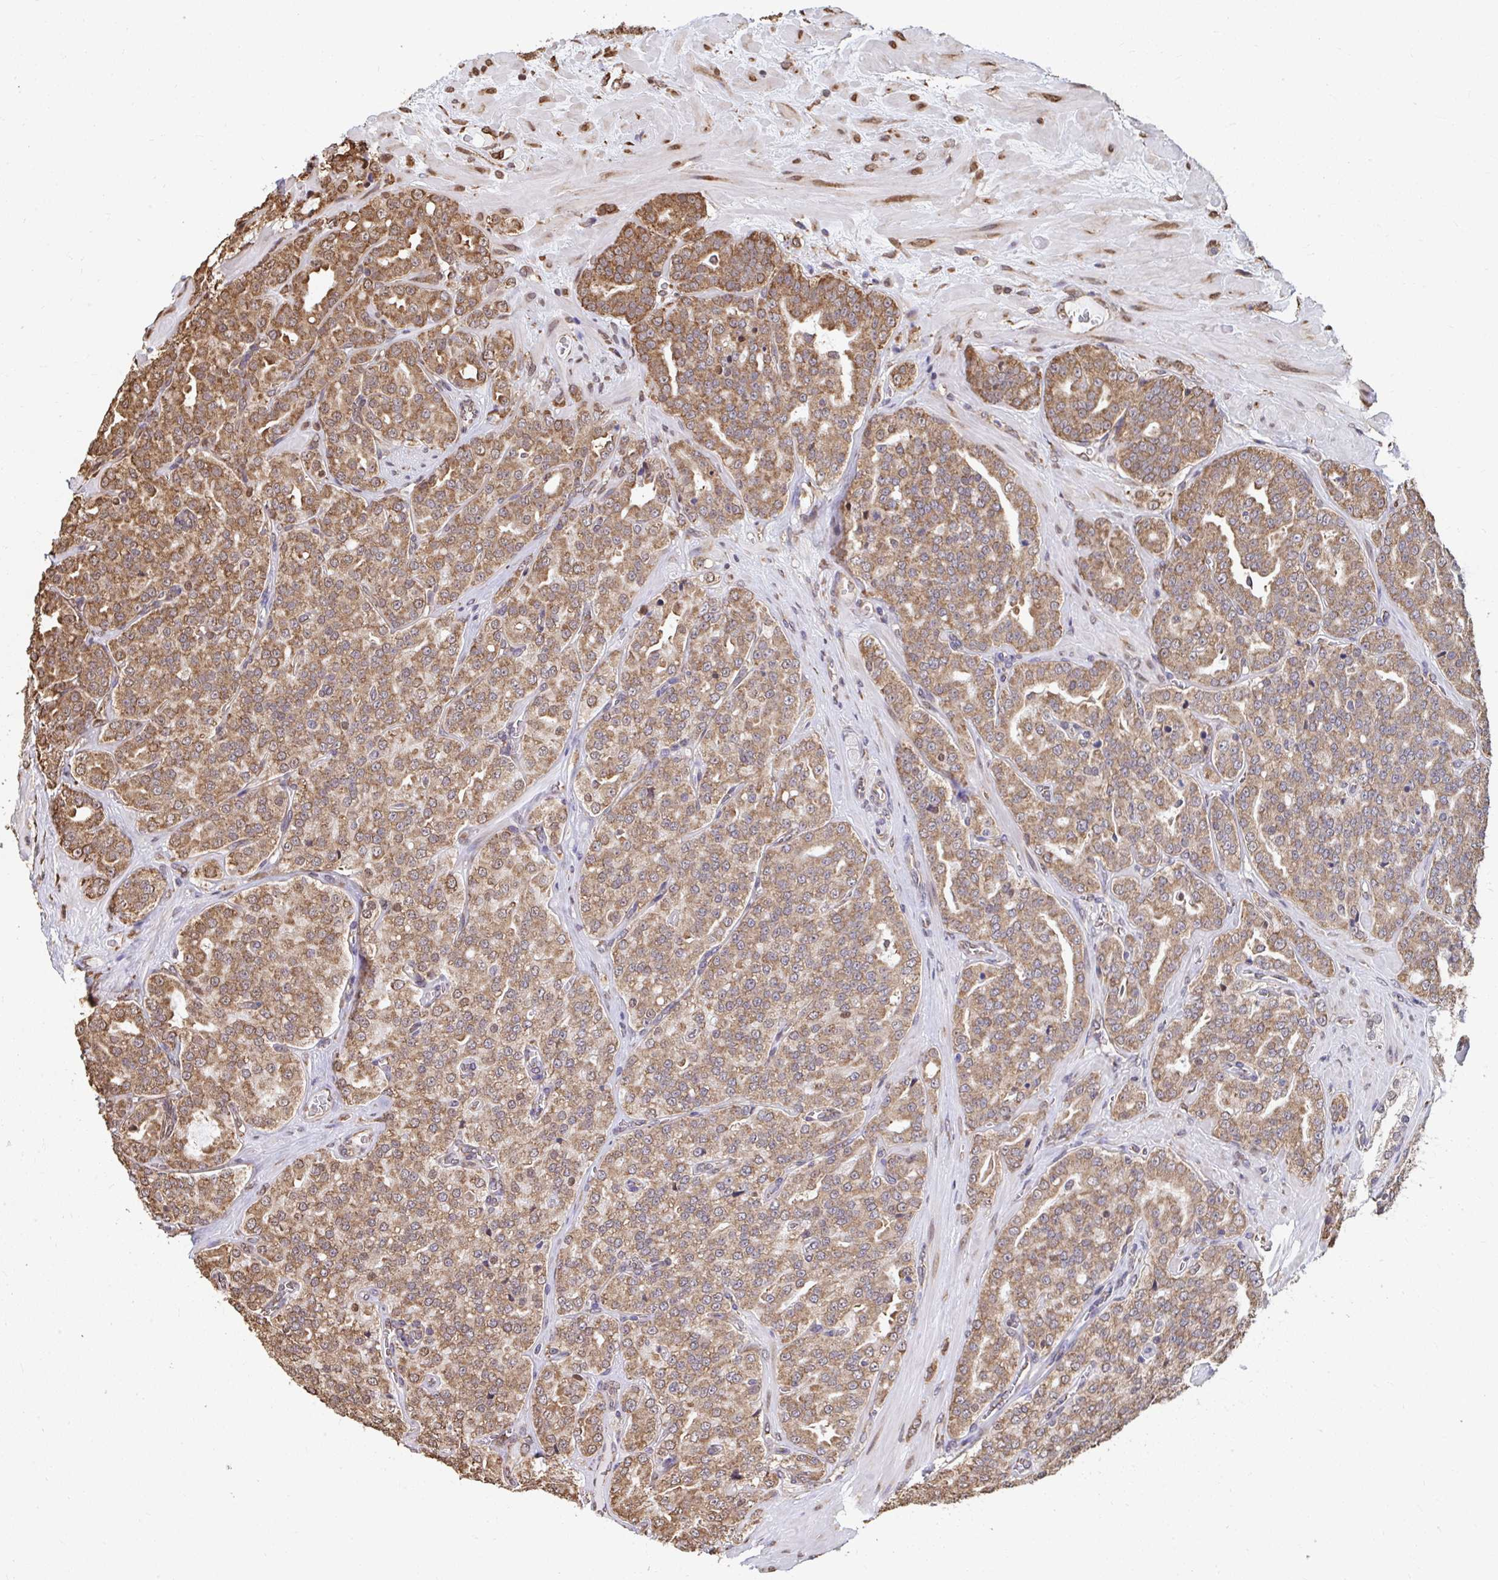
{"staining": {"intensity": "moderate", "quantity": ">75%", "location": "cytoplasmic/membranous,nuclear"}, "tissue": "prostate cancer", "cell_type": "Tumor cells", "image_type": "cancer", "snomed": [{"axis": "morphology", "description": "Adenocarcinoma, High grade"}, {"axis": "topography", "description": "Prostate"}], "caption": "This micrograph displays immunohistochemistry (IHC) staining of adenocarcinoma (high-grade) (prostate), with medium moderate cytoplasmic/membranous and nuclear positivity in approximately >75% of tumor cells.", "gene": "SYNCRIP", "patient": {"sex": "male", "age": 66}}